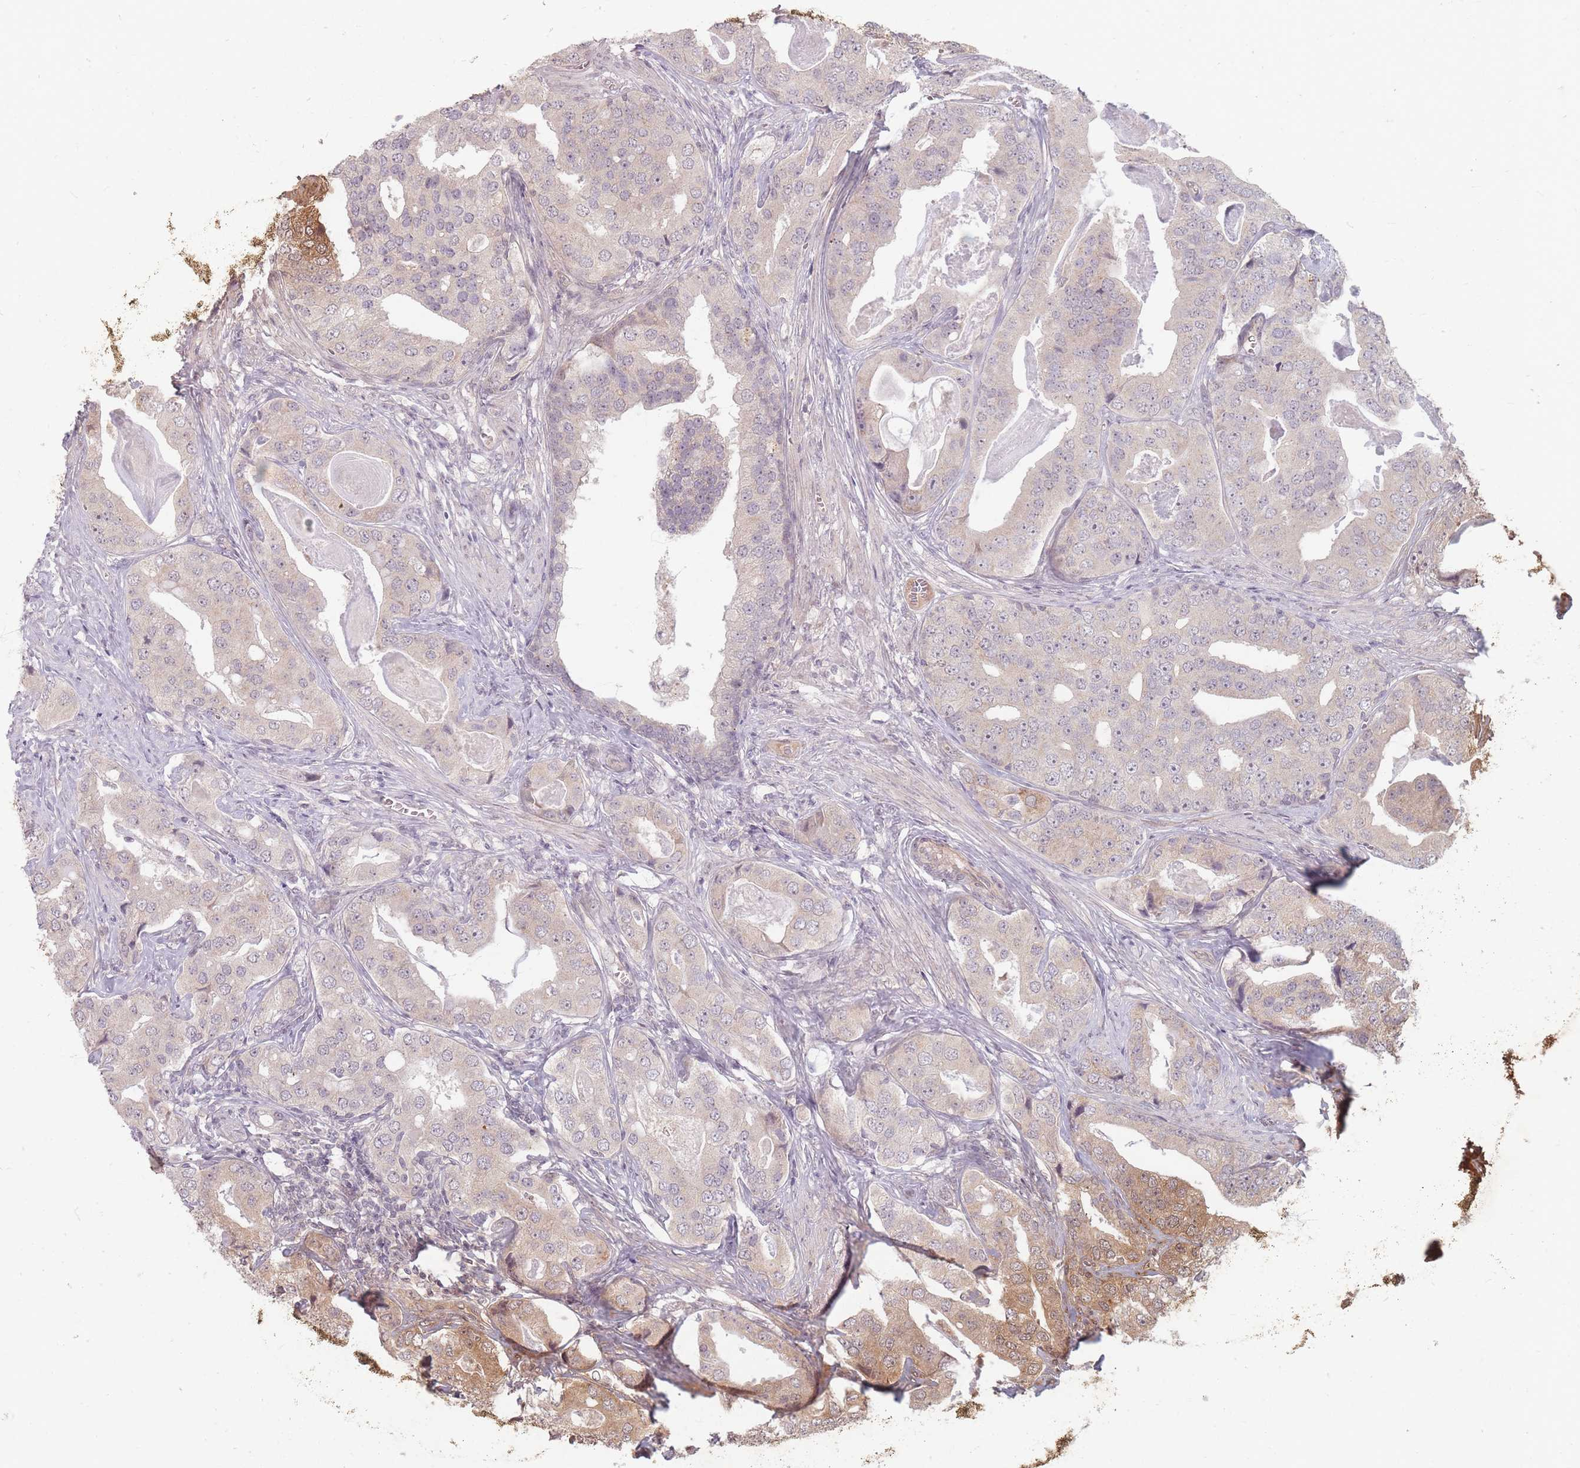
{"staining": {"intensity": "moderate", "quantity": "<25%", "location": "cytoplasmic/membranous,nuclear"}, "tissue": "prostate cancer", "cell_type": "Tumor cells", "image_type": "cancer", "snomed": [{"axis": "morphology", "description": "Adenocarcinoma, High grade"}, {"axis": "topography", "description": "Prostate"}], "caption": "The micrograph shows staining of high-grade adenocarcinoma (prostate), revealing moderate cytoplasmic/membranous and nuclear protein staining (brown color) within tumor cells.", "gene": "GABRA6", "patient": {"sex": "male", "age": 71}}